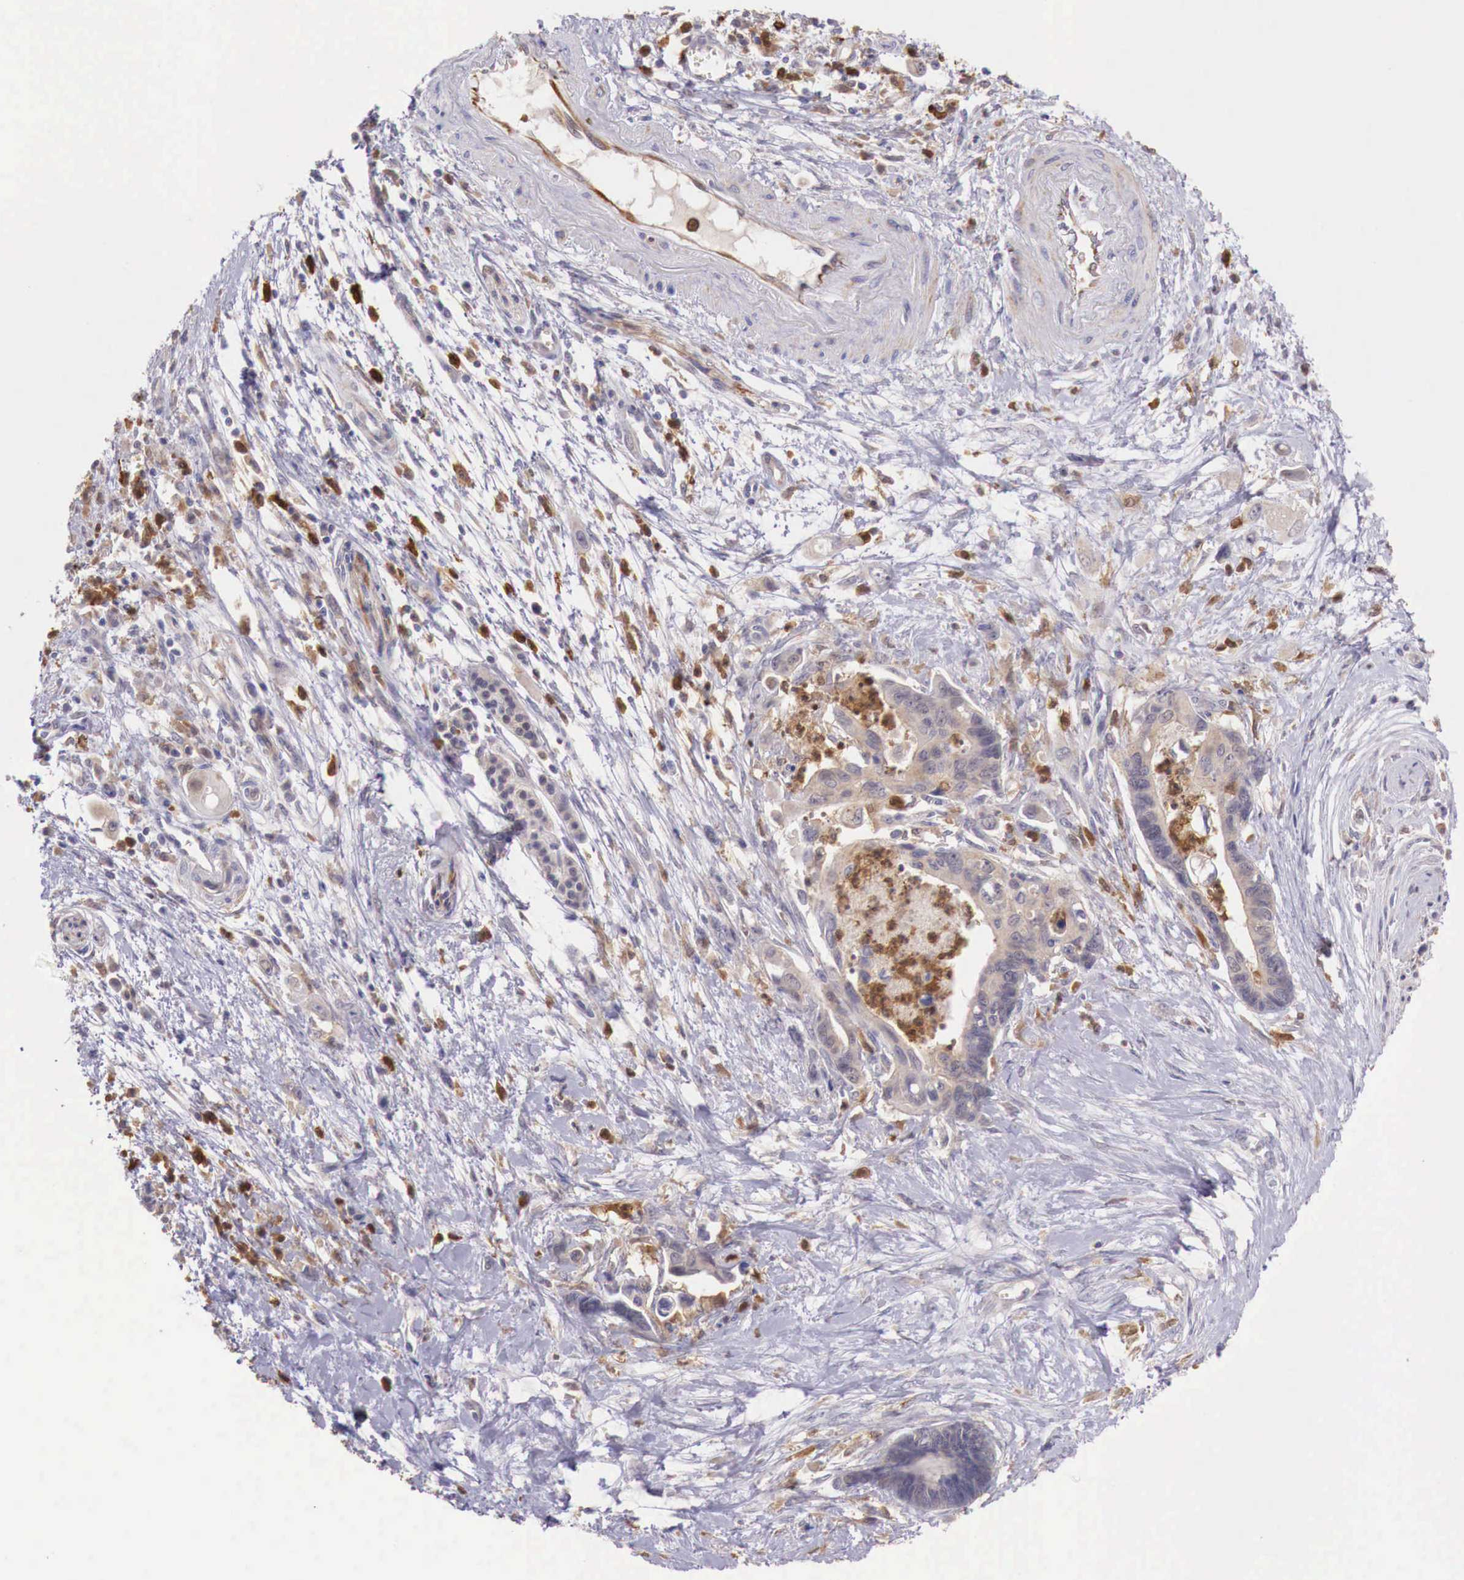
{"staining": {"intensity": "weak", "quantity": ">75%", "location": "cytoplasmic/membranous"}, "tissue": "pancreatic cancer", "cell_type": "Tumor cells", "image_type": "cancer", "snomed": [{"axis": "morphology", "description": "Adenocarcinoma, NOS"}, {"axis": "topography", "description": "Pancreas"}], "caption": "A brown stain highlights weak cytoplasmic/membranous expression of a protein in pancreatic adenocarcinoma tumor cells.", "gene": "GAB2", "patient": {"sex": "female", "age": 70}}